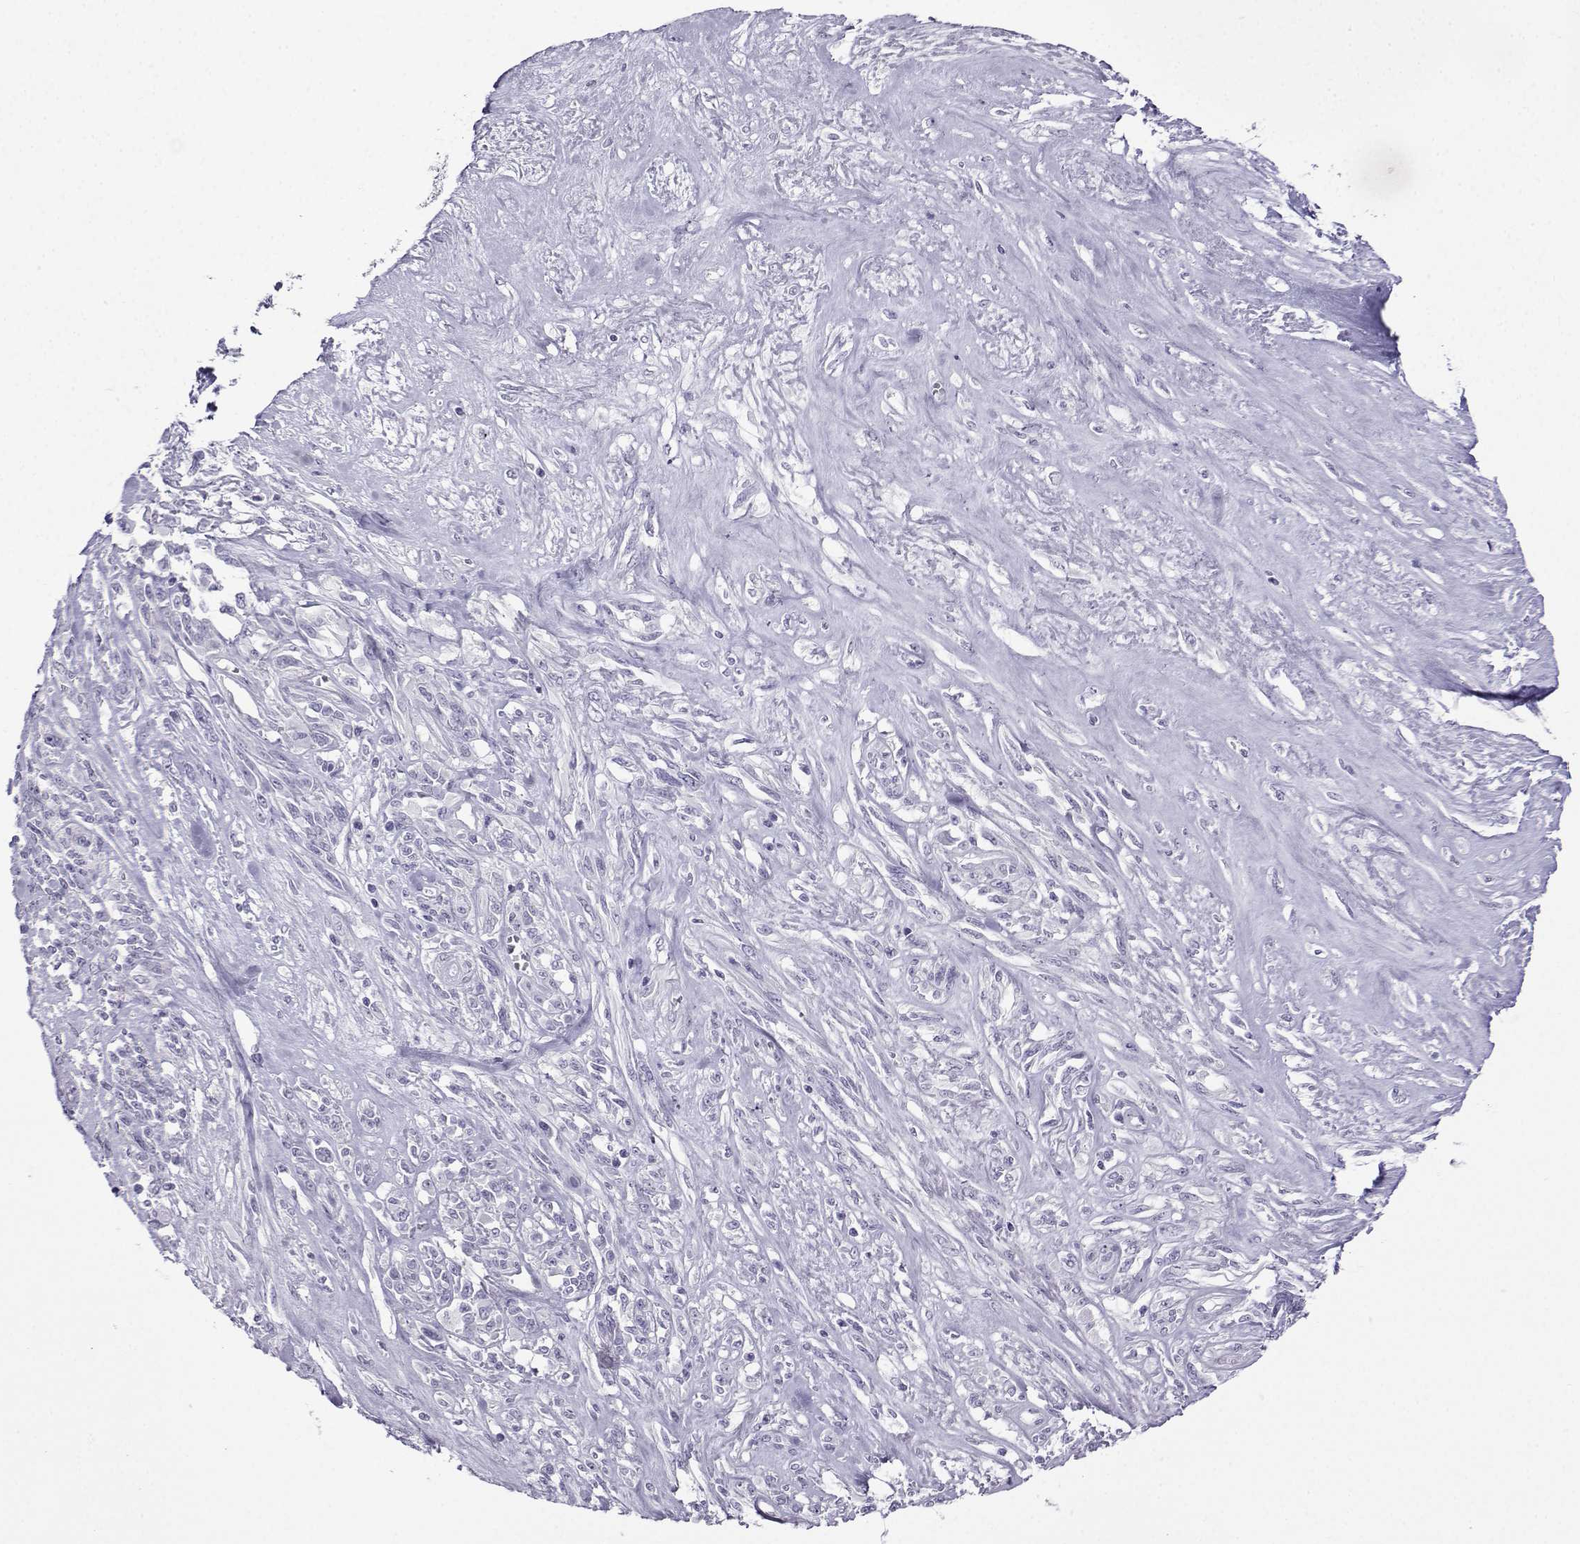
{"staining": {"intensity": "negative", "quantity": "none", "location": "none"}, "tissue": "melanoma", "cell_type": "Tumor cells", "image_type": "cancer", "snomed": [{"axis": "morphology", "description": "Malignant melanoma, NOS"}, {"axis": "topography", "description": "Skin"}], "caption": "Melanoma stained for a protein using immunohistochemistry exhibits no expression tumor cells.", "gene": "KIF17", "patient": {"sex": "female", "age": 91}}